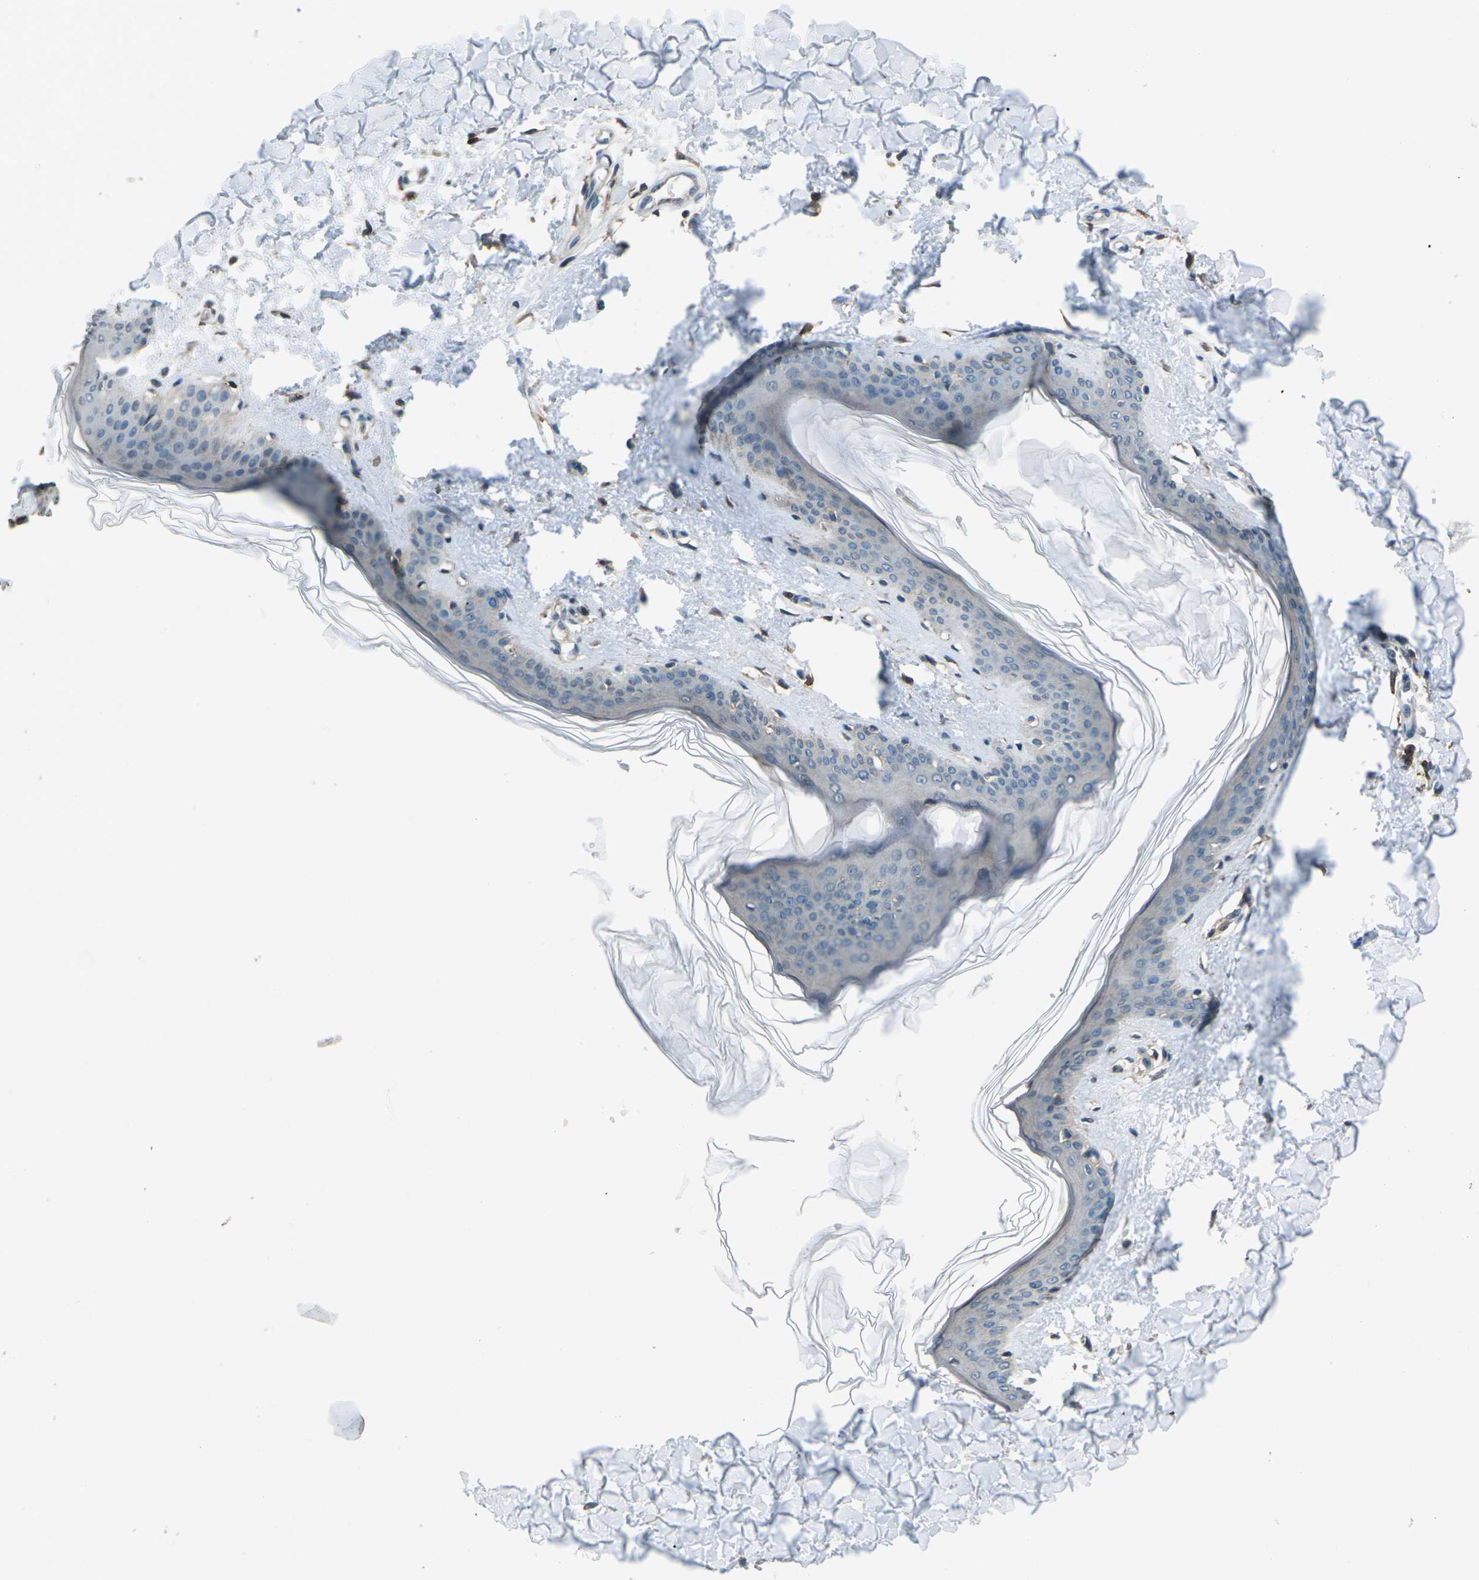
{"staining": {"intensity": "negative", "quantity": "none", "location": "none"}, "tissue": "skin", "cell_type": "Fibroblasts", "image_type": "normal", "snomed": [{"axis": "morphology", "description": "Normal tissue, NOS"}, {"axis": "topography", "description": "Skin"}], "caption": "Fibroblasts are negative for brown protein staining in unremarkable skin. (DAB (3,3'-diaminobenzidine) immunohistochemistry visualized using brightfield microscopy, high magnification).", "gene": "CMTM4", "patient": {"sex": "female", "age": 41}}